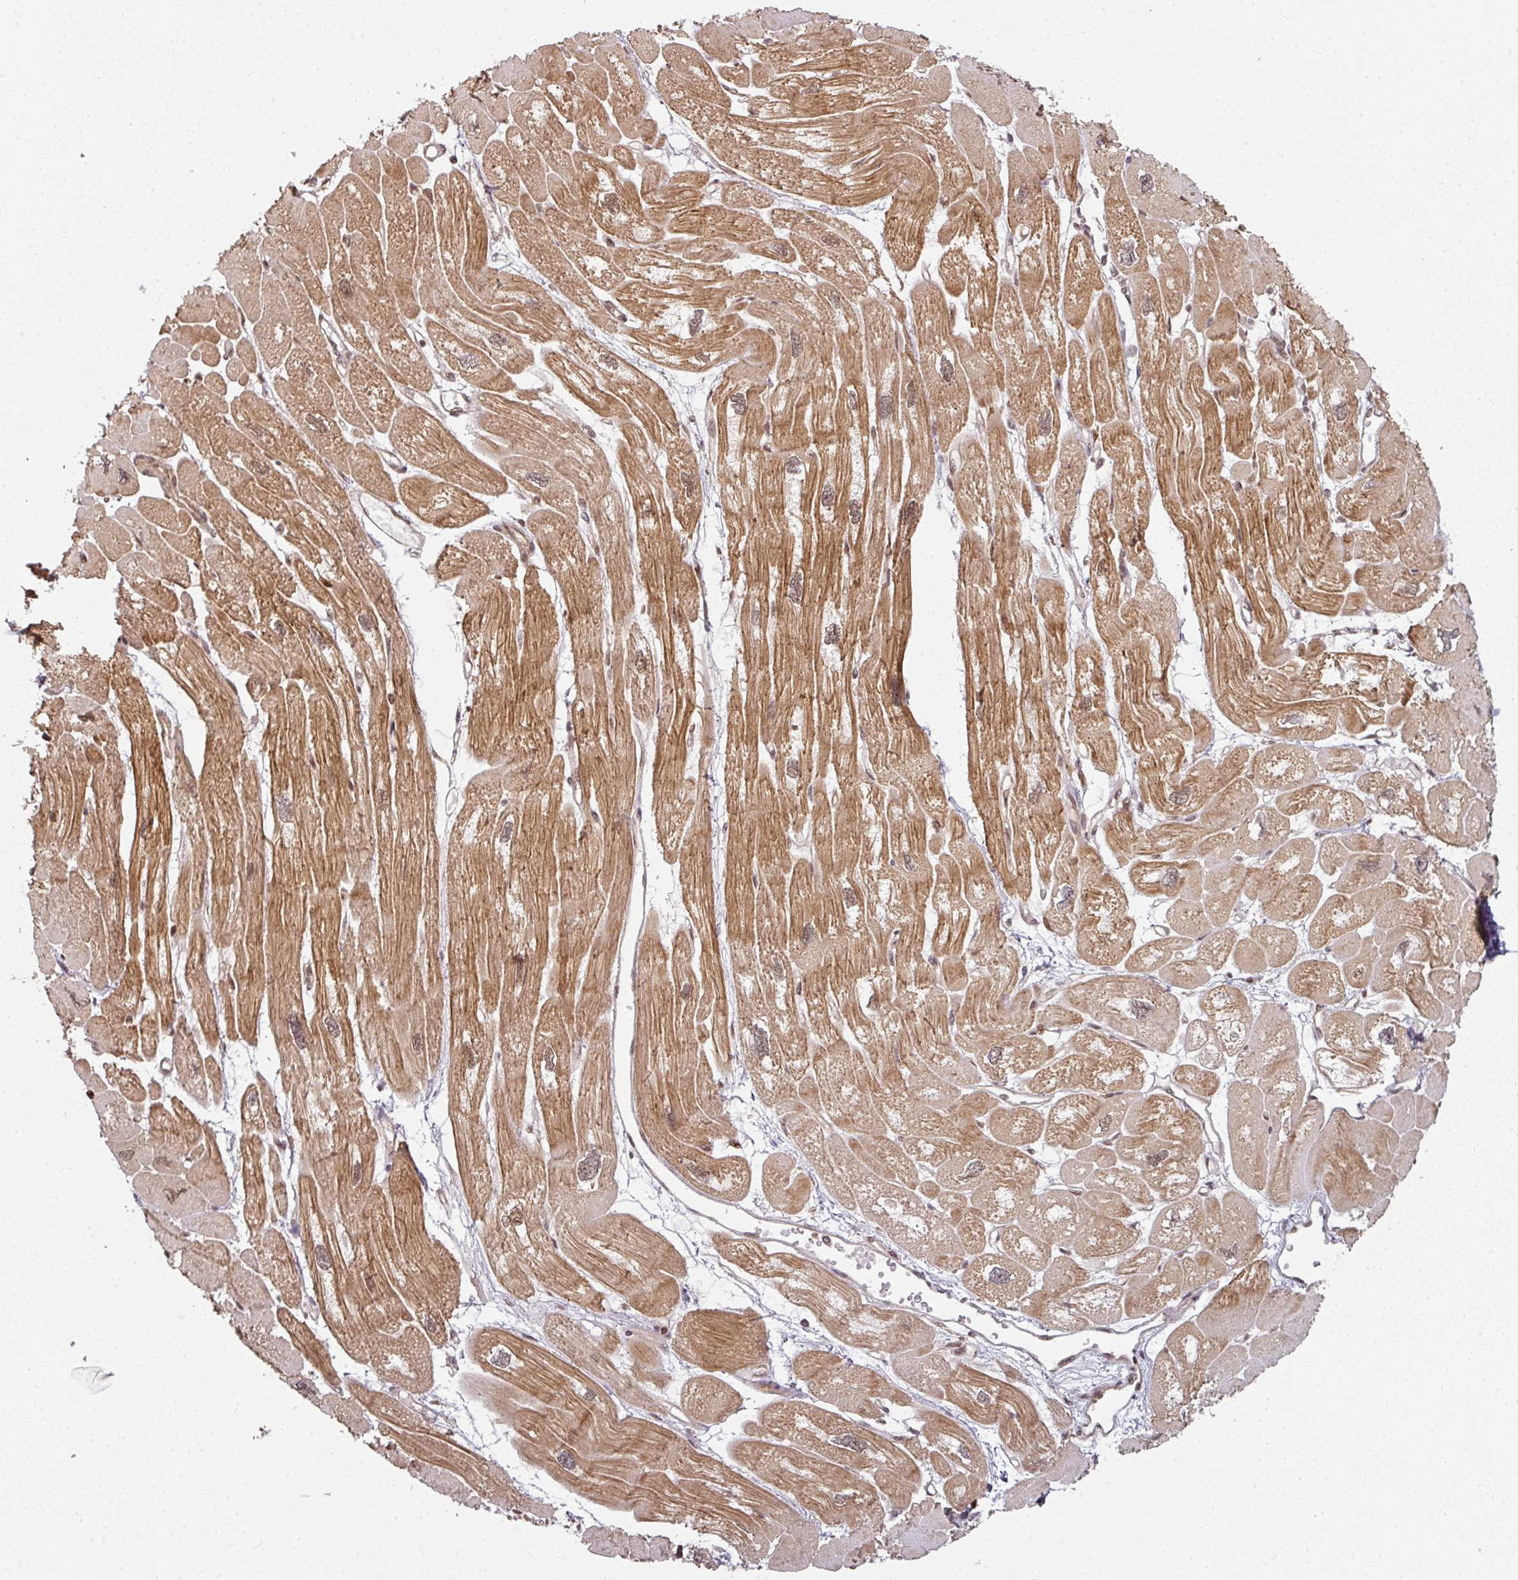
{"staining": {"intensity": "moderate", "quantity": ">75%", "location": "cytoplasmic/membranous"}, "tissue": "heart muscle", "cell_type": "Cardiomyocytes", "image_type": "normal", "snomed": [{"axis": "morphology", "description": "Normal tissue, NOS"}, {"axis": "topography", "description": "Heart"}], "caption": "High-magnification brightfield microscopy of unremarkable heart muscle stained with DAB (brown) and counterstained with hematoxylin (blue). cardiomyocytes exhibit moderate cytoplasmic/membranous expression is present in approximately>75% of cells.", "gene": "SIK3", "patient": {"sex": "male", "age": 42}}